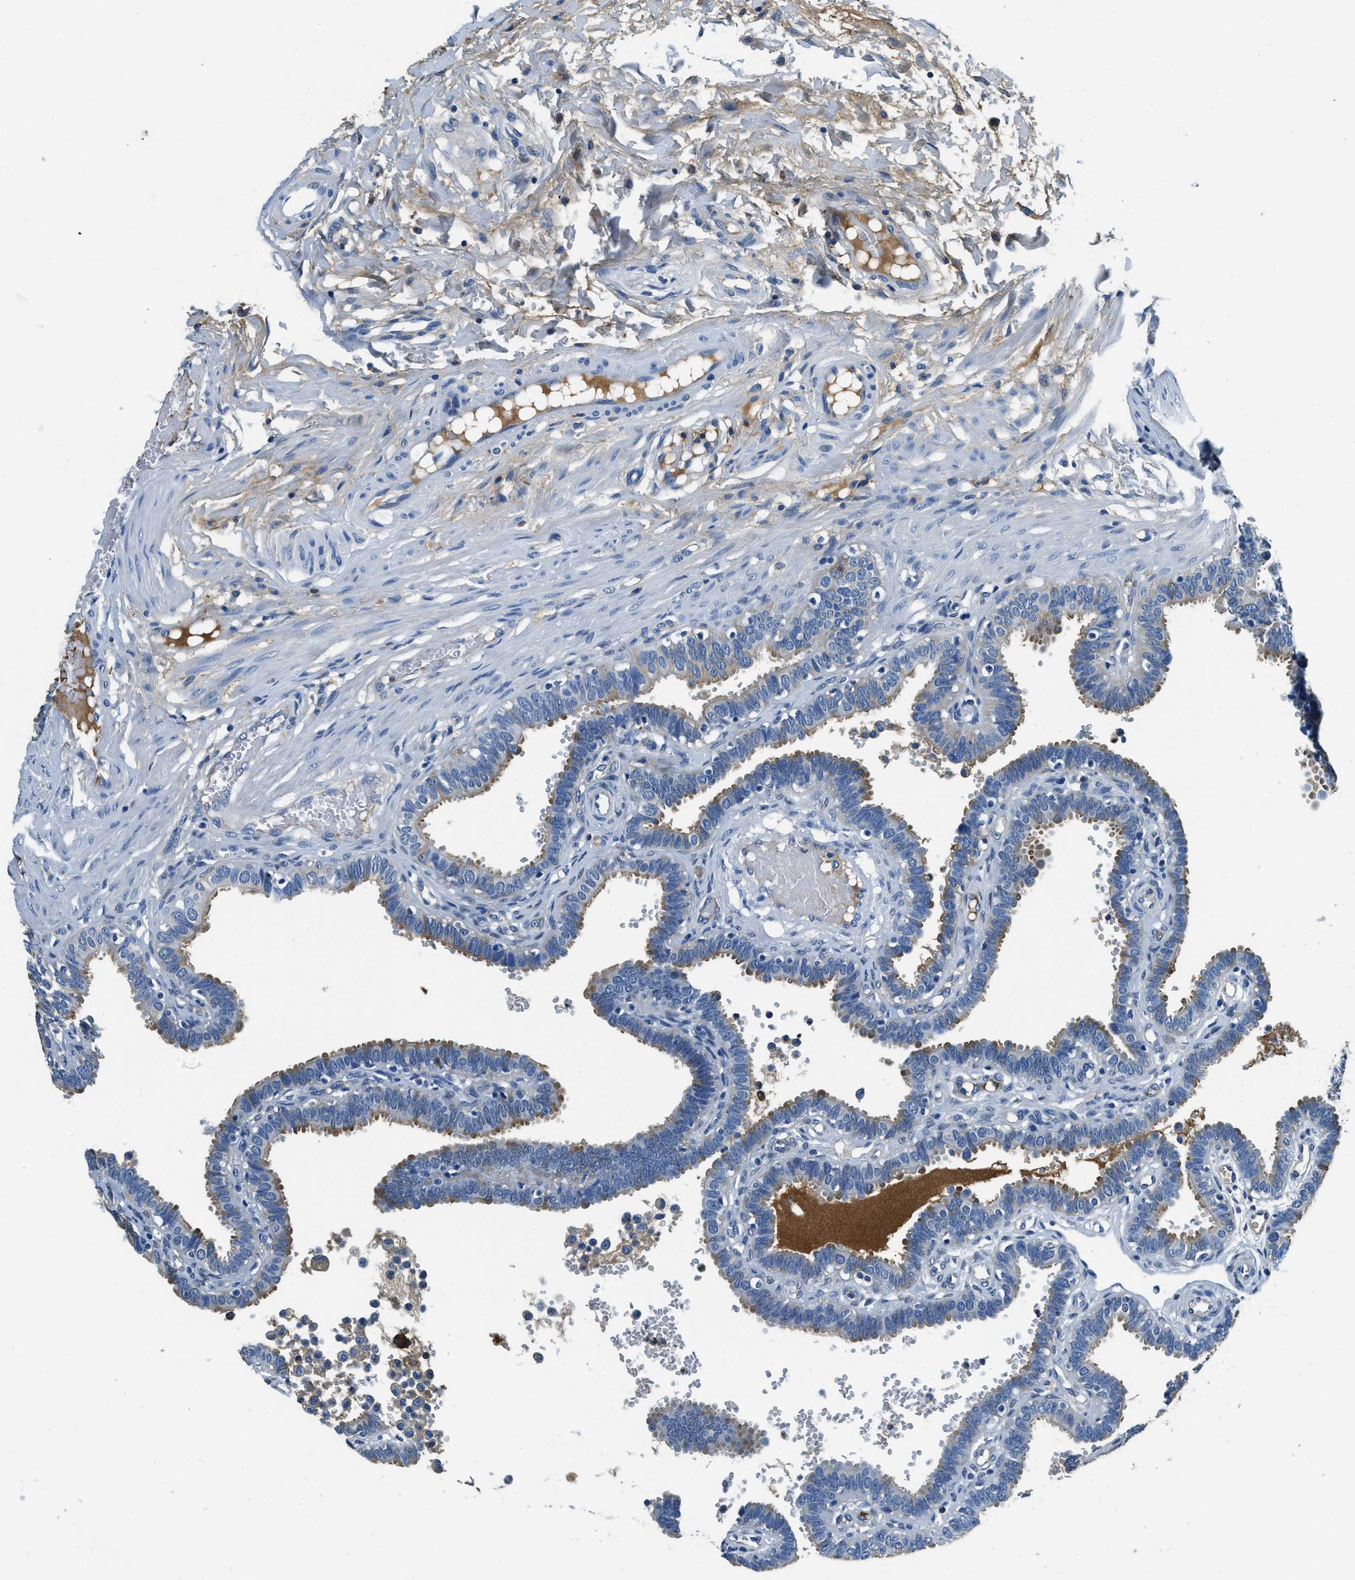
{"staining": {"intensity": "moderate", "quantity": "<25%", "location": "cytoplasmic/membranous"}, "tissue": "fallopian tube", "cell_type": "Glandular cells", "image_type": "normal", "snomed": [{"axis": "morphology", "description": "Normal tissue, NOS"}, {"axis": "topography", "description": "Fallopian tube"}, {"axis": "topography", "description": "Placenta"}], "caption": "A photomicrograph of human fallopian tube stained for a protein exhibits moderate cytoplasmic/membranous brown staining in glandular cells.", "gene": "TMEM186", "patient": {"sex": "female", "age": 34}}